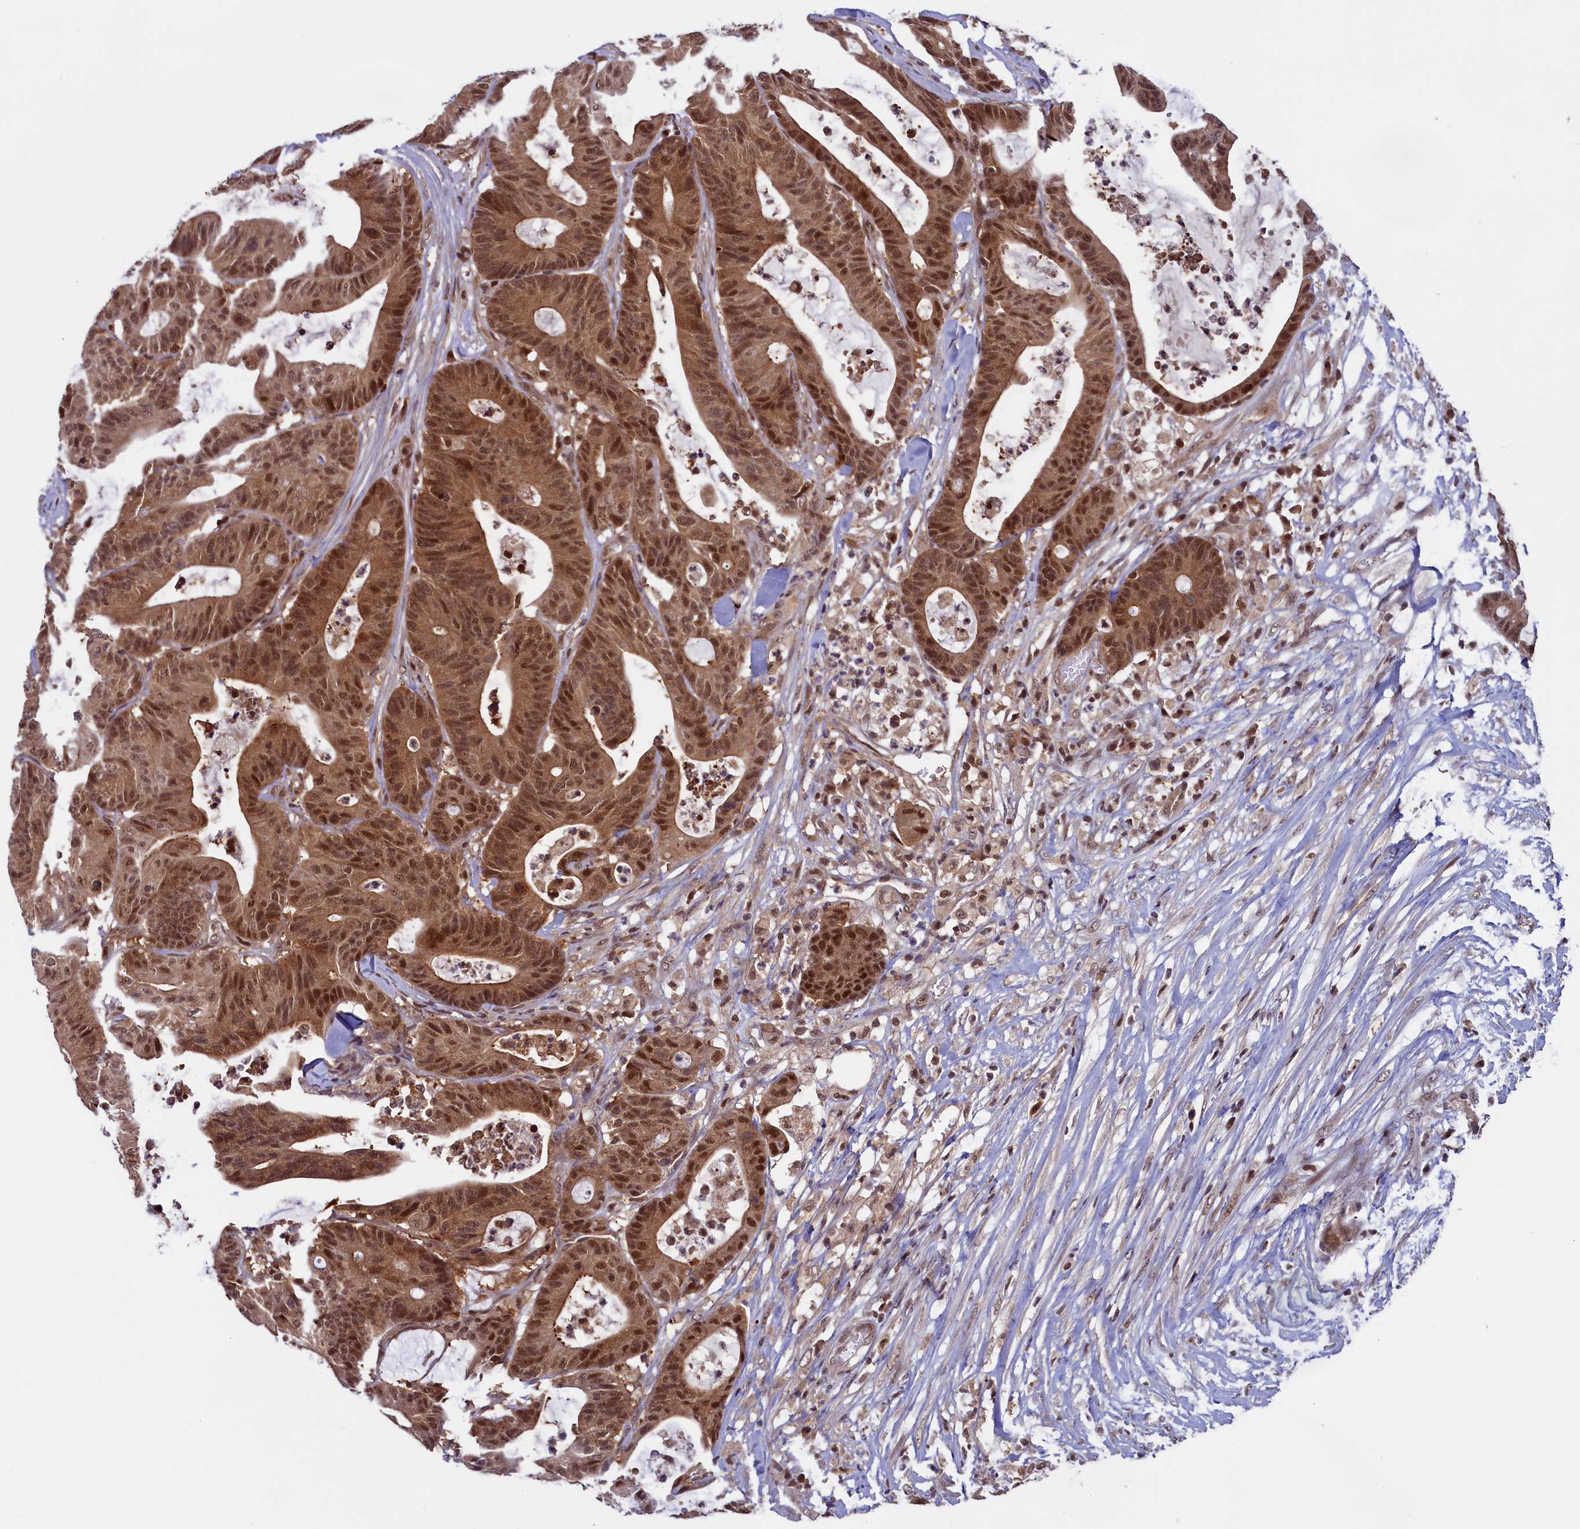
{"staining": {"intensity": "moderate", "quantity": ">75%", "location": "cytoplasmic/membranous,nuclear"}, "tissue": "colorectal cancer", "cell_type": "Tumor cells", "image_type": "cancer", "snomed": [{"axis": "morphology", "description": "Adenocarcinoma, NOS"}, {"axis": "topography", "description": "Colon"}], "caption": "Immunohistochemical staining of human colorectal cancer exhibits medium levels of moderate cytoplasmic/membranous and nuclear positivity in about >75% of tumor cells.", "gene": "SLC7A6OS", "patient": {"sex": "female", "age": 84}}